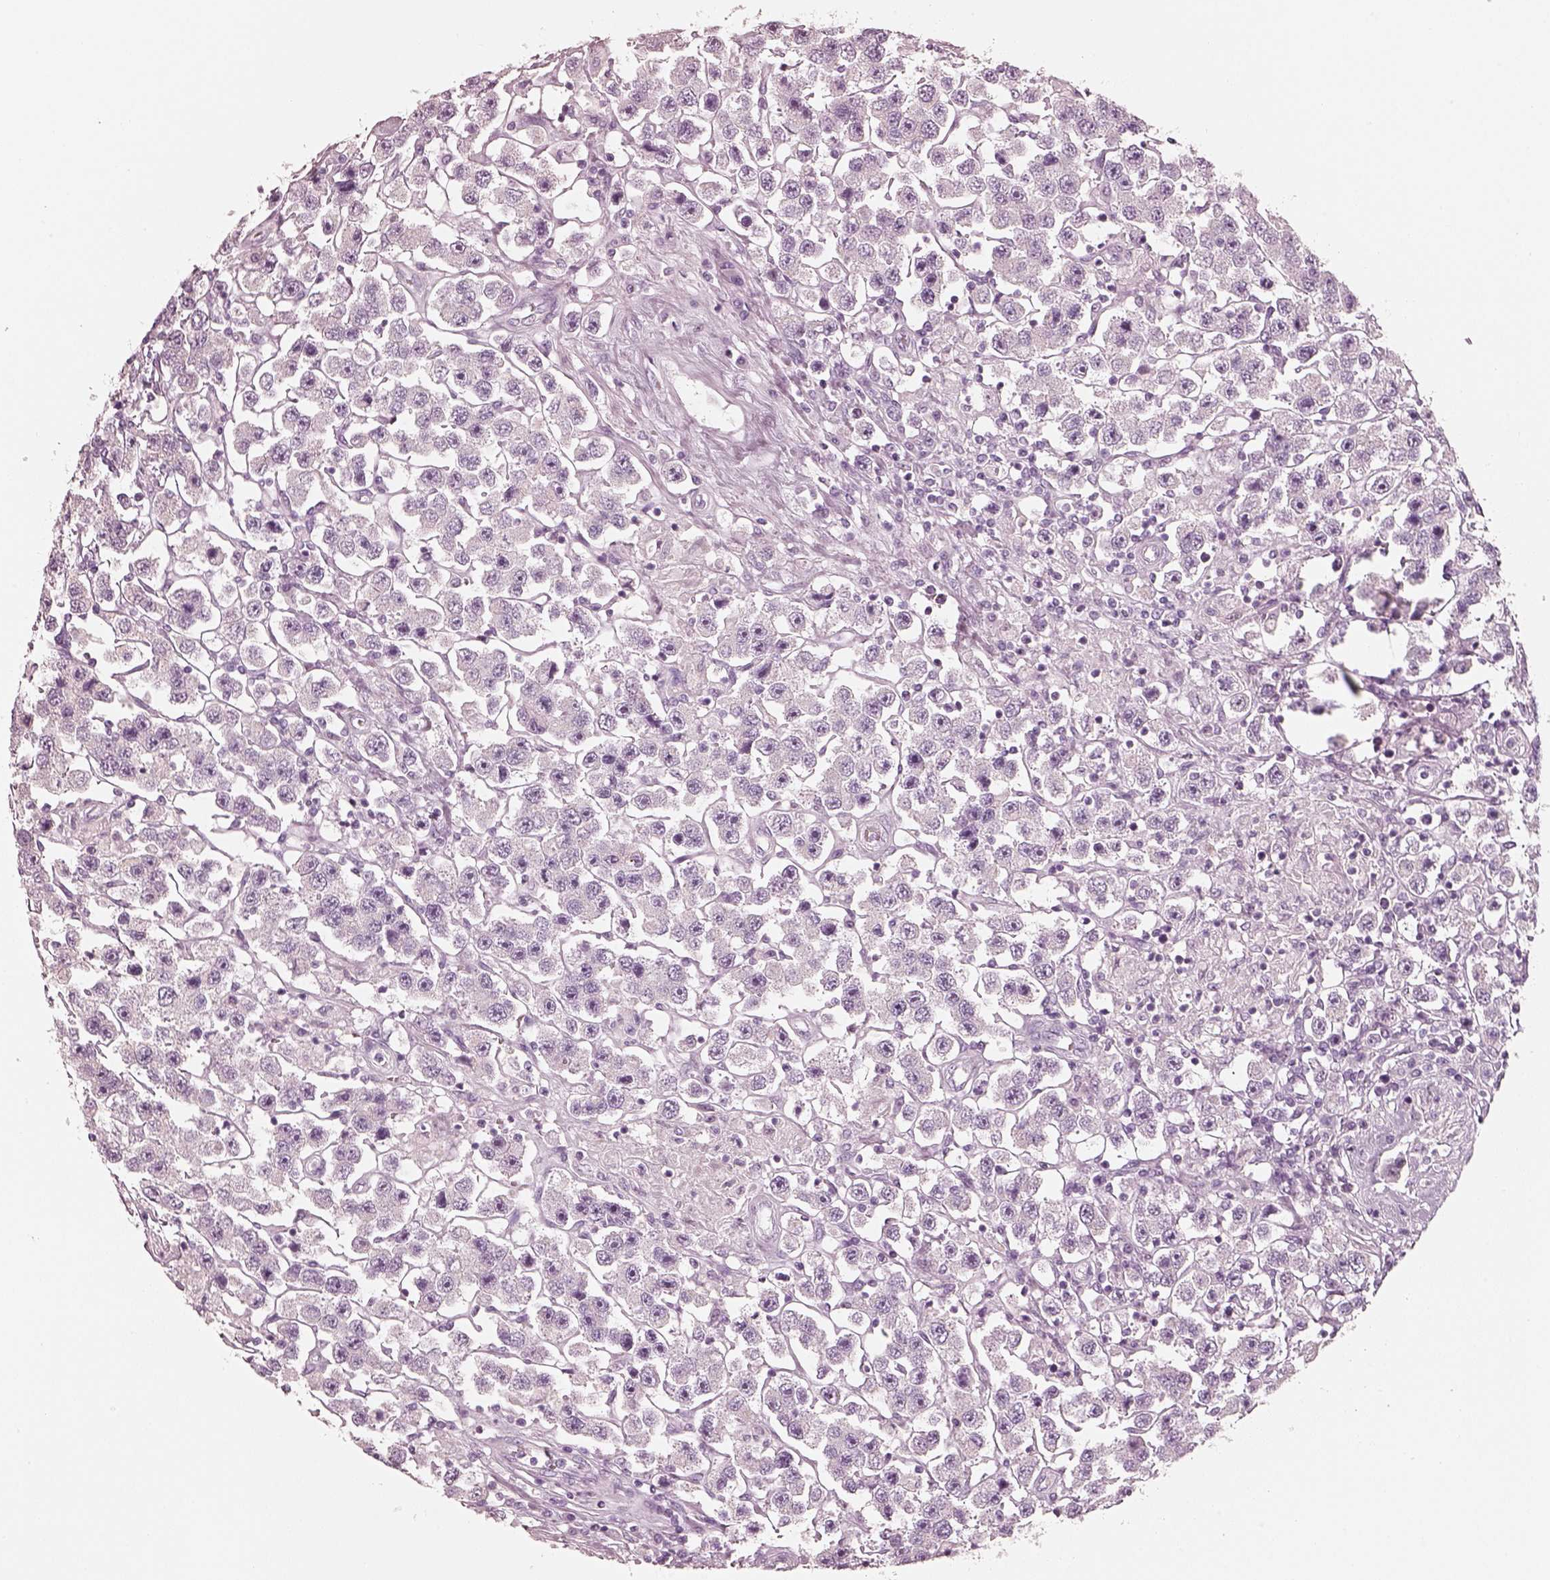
{"staining": {"intensity": "negative", "quantity": "none", "location": "none"}, "tissue": "testis cancer", "cell_type": "Tumor cells", "image_type": "cancer", "snomed": [{"axis": "morphology", "description": "Seminoma, NOS"}, {"axis": "topography", "description": "Testis"}], "caption": "An immunohistochemistry image of seminoma (testis) is shown. There is no staining in tumor cells of seminoma (testis).", "gene": "R3HDML", "patient": {"sex": "male", "age": 45}}